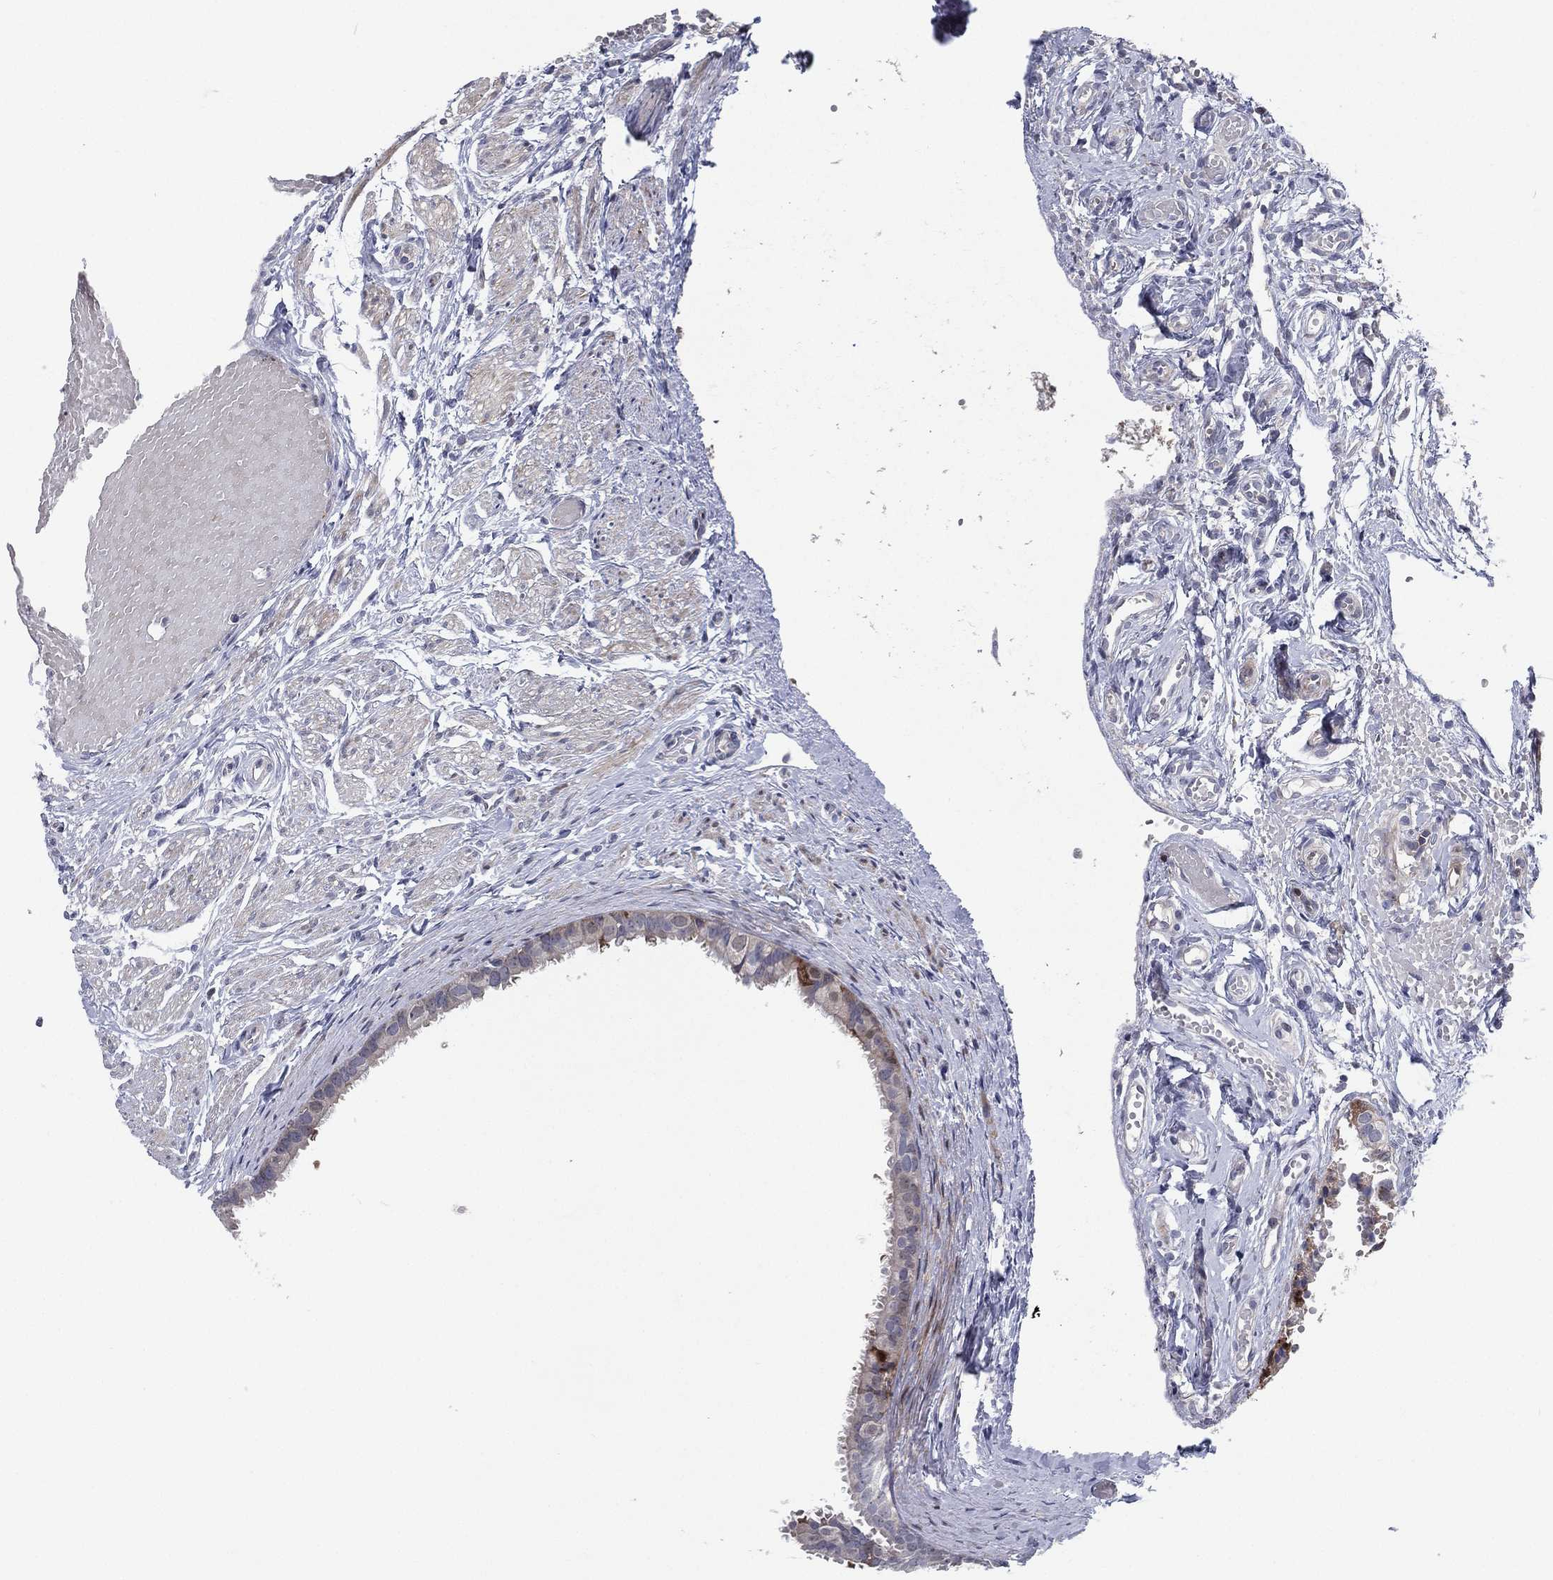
{"staining": {"intensity": "moderate", "quantity": "<25%", "location": "cytoplasmic/membranous"}, "tissue": "fallopian tube", "cell_type": "Glandular cells", "image_type": "normal", "snomed": [{"axis": "morphology", "description": "Normal tissue, NOS"}, {"axis": "topography", "description": "Fallopian tube"}, {"axis": "topography", "description": "Ovary"}], "caption": "DAB (3,3'-diaminobenzidine) immunohistochemical staining of benign human fallopian tube displays moderate cytoplasmic/membranous protein positivity in approximately <25% of glandular cells. (brown staining indicates protein expression, while blue staining denotes nuclei).", "gene": "UTP14A", "patient": {"sex": "female", "age": 49}}